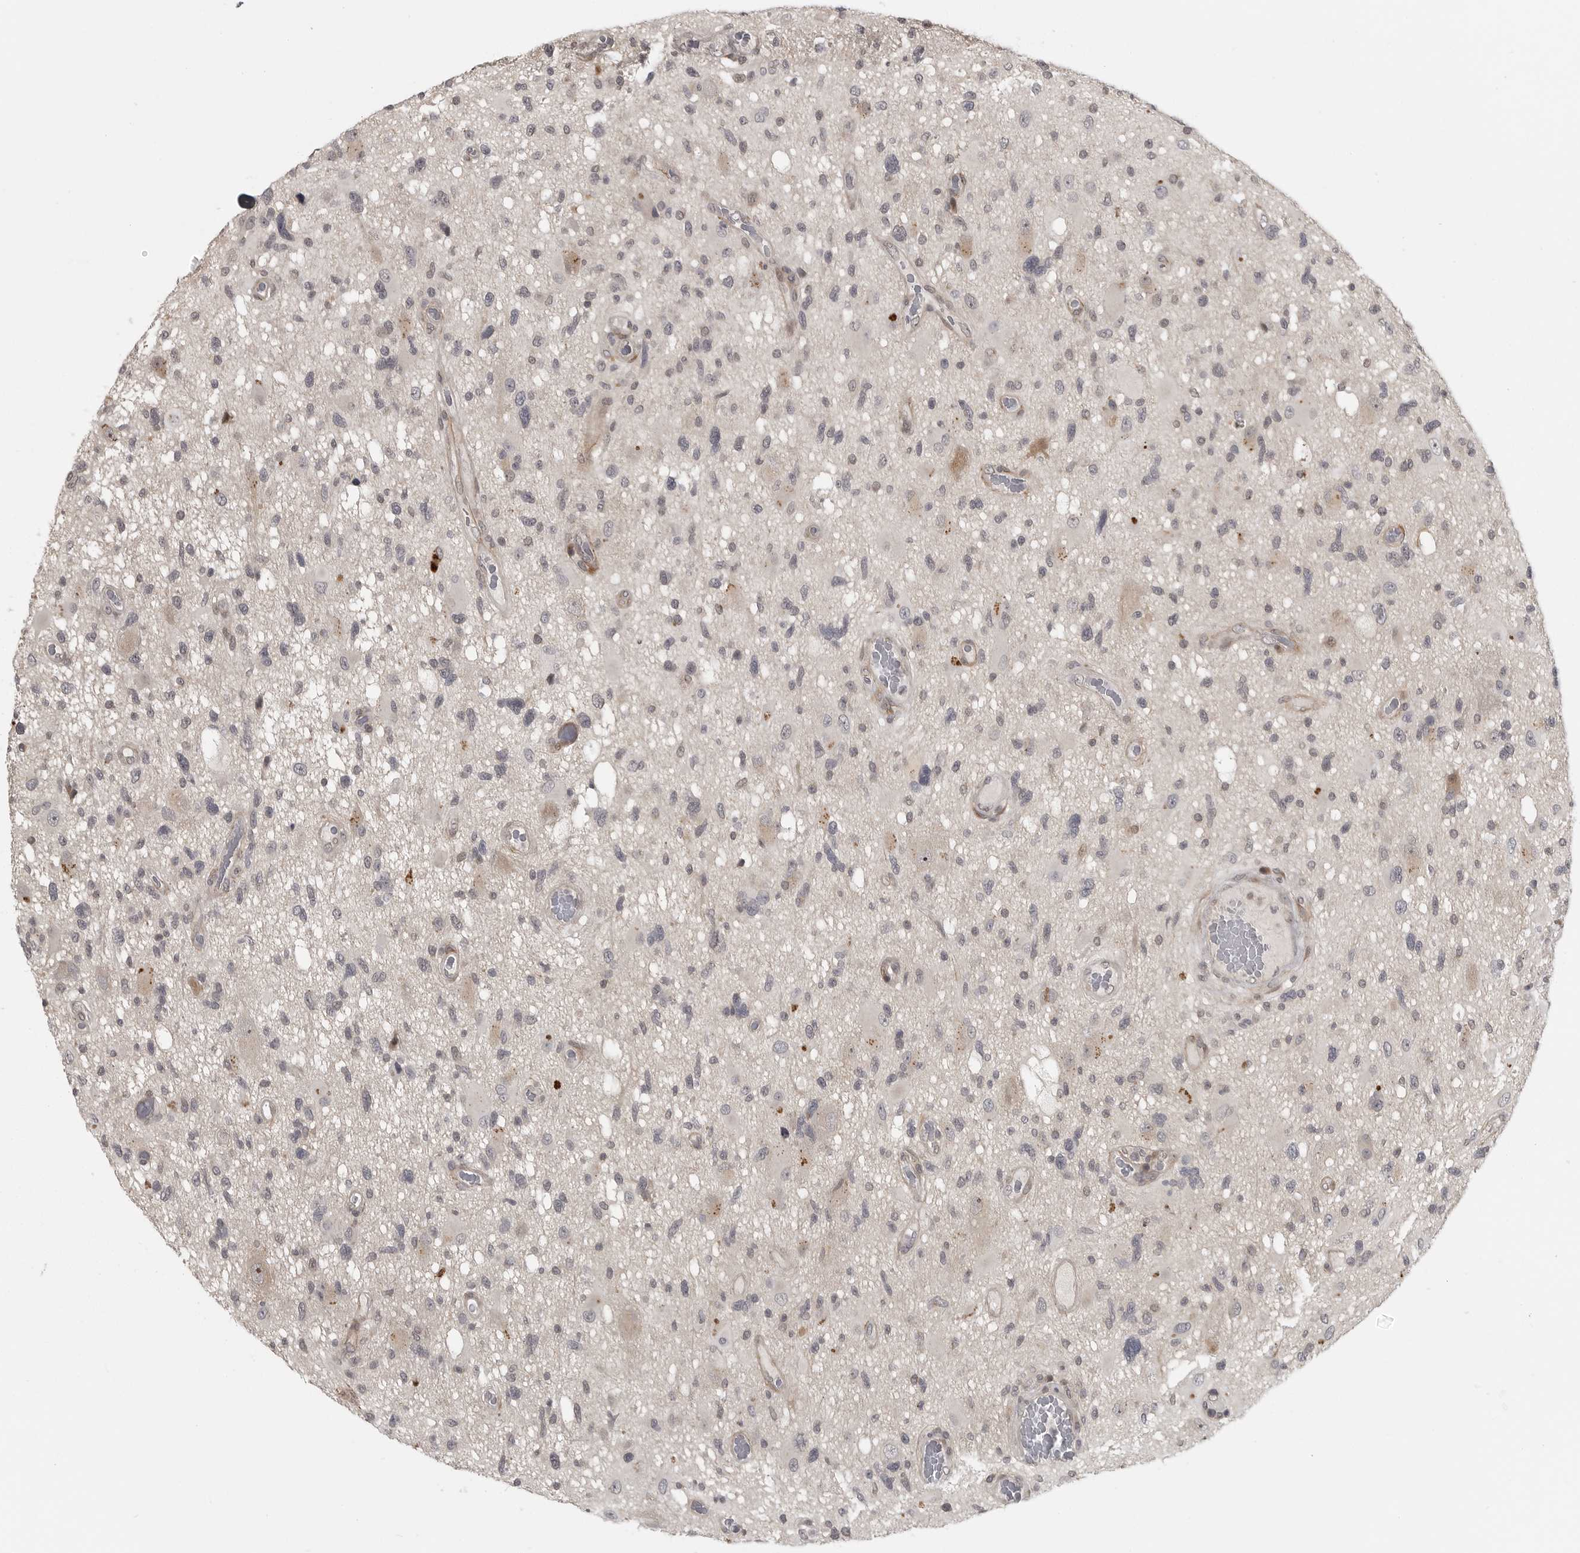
{"staining": {"intensity": "negative", "quantity": "none", "location": "none"}, "tissue": "glioma", "cell_type": "Tumor cells", "image_type": "cancer", "snomed": [{"axis": "morphology", "description": "Glioma, malignant, High grade"}, {"axis": "topography", "description": "Brain"}], "caption": "A high-resolution image shows immunohistochemistry staining of malignant glioma (high-grade), which displays no significant positivity in tumor cells.", "gene": "UROD", "patient": {"sex": "male", "age": 33}}